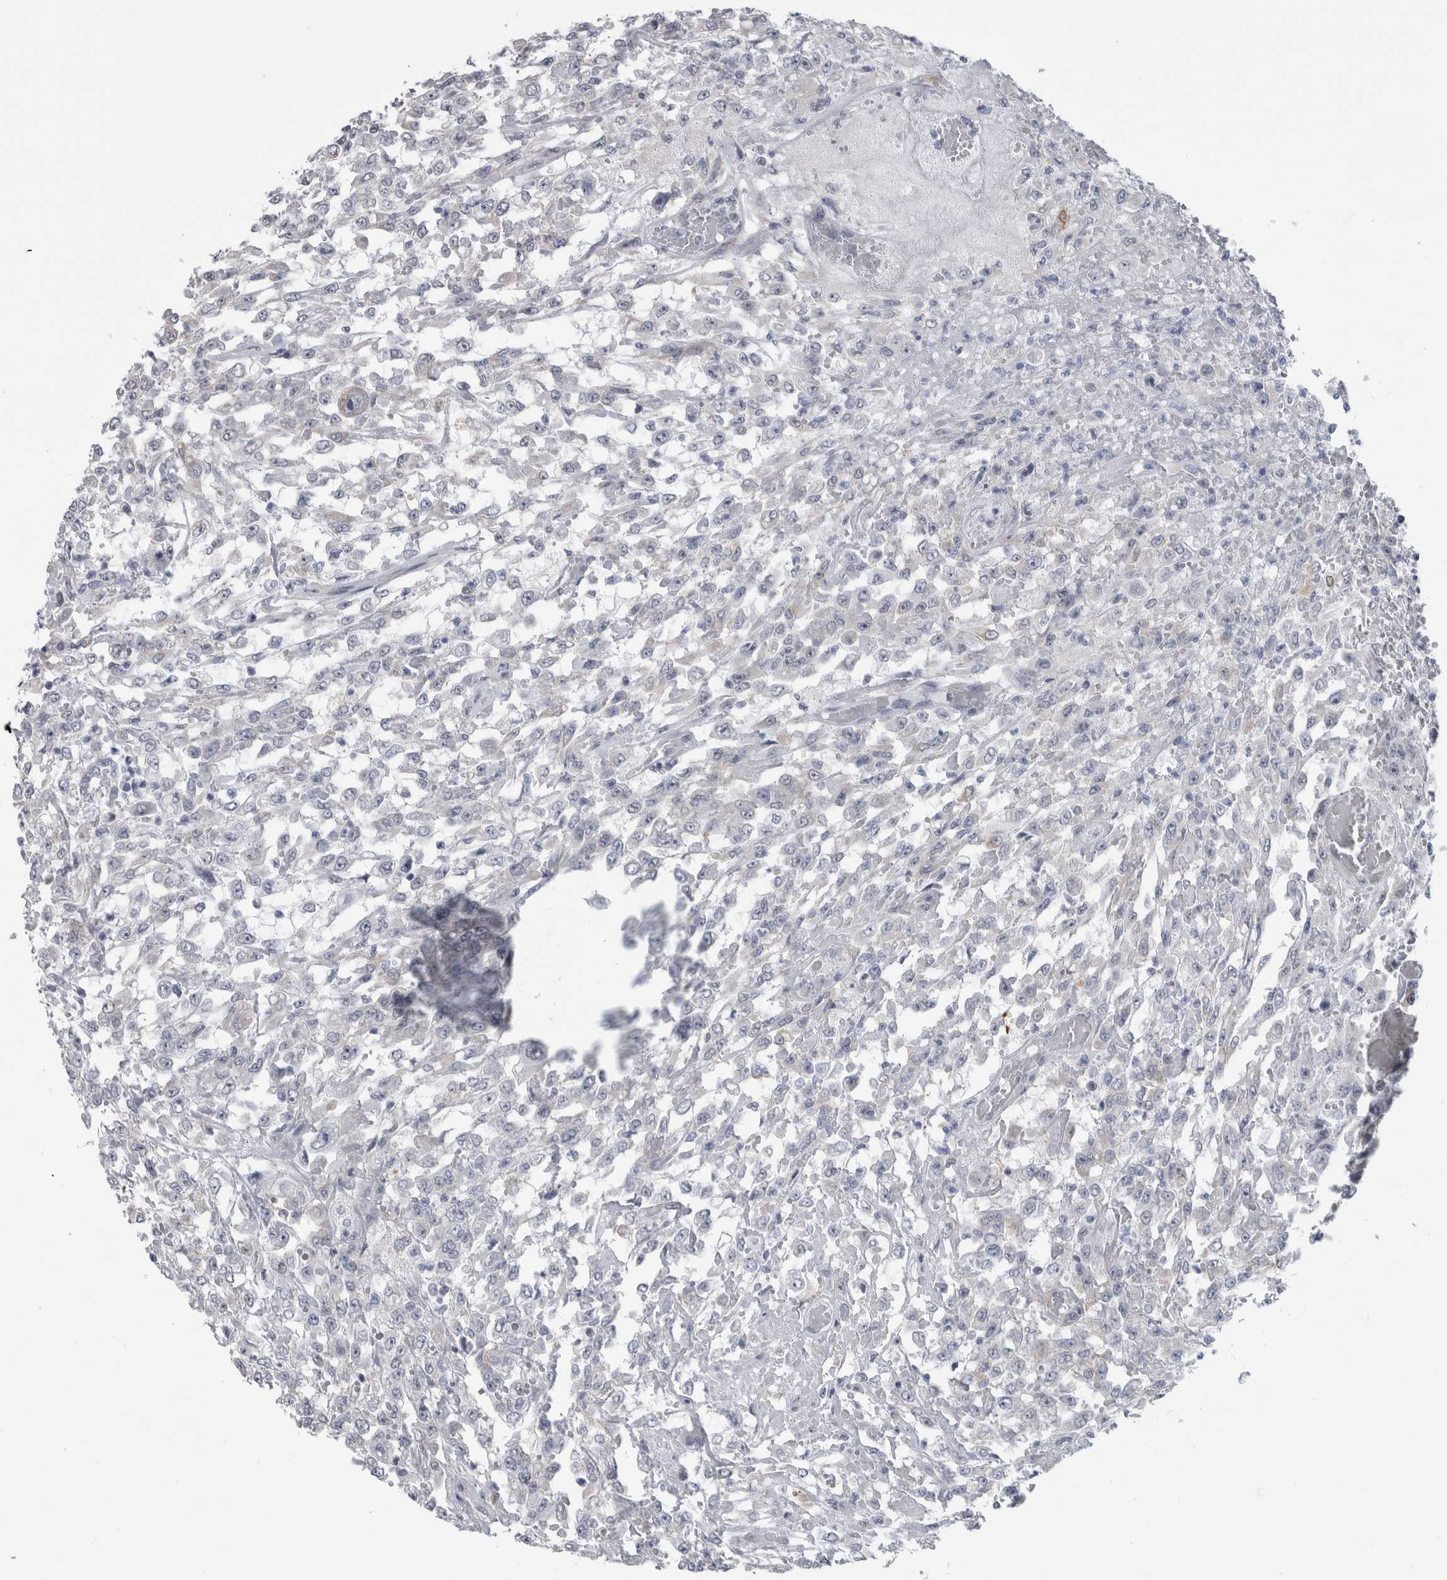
{"staining": {"intensity": "negative", "quantity": "none", "location": "none"}, "tissue": "urothelial cancer", "cell_type": "Tumor cells", "image_type": "cancer", "snomed": [{"axis": "morphology", "description": "Urothelial carcinoma, High grade"}, {"axis": "topography", "description": "Urinary bladder"}], "caption": "Tumor cells are negative for brown protein staining in urothelial cancer.", "gene": "TMEM242", "patient": {"sex": "male", "age": 46}}